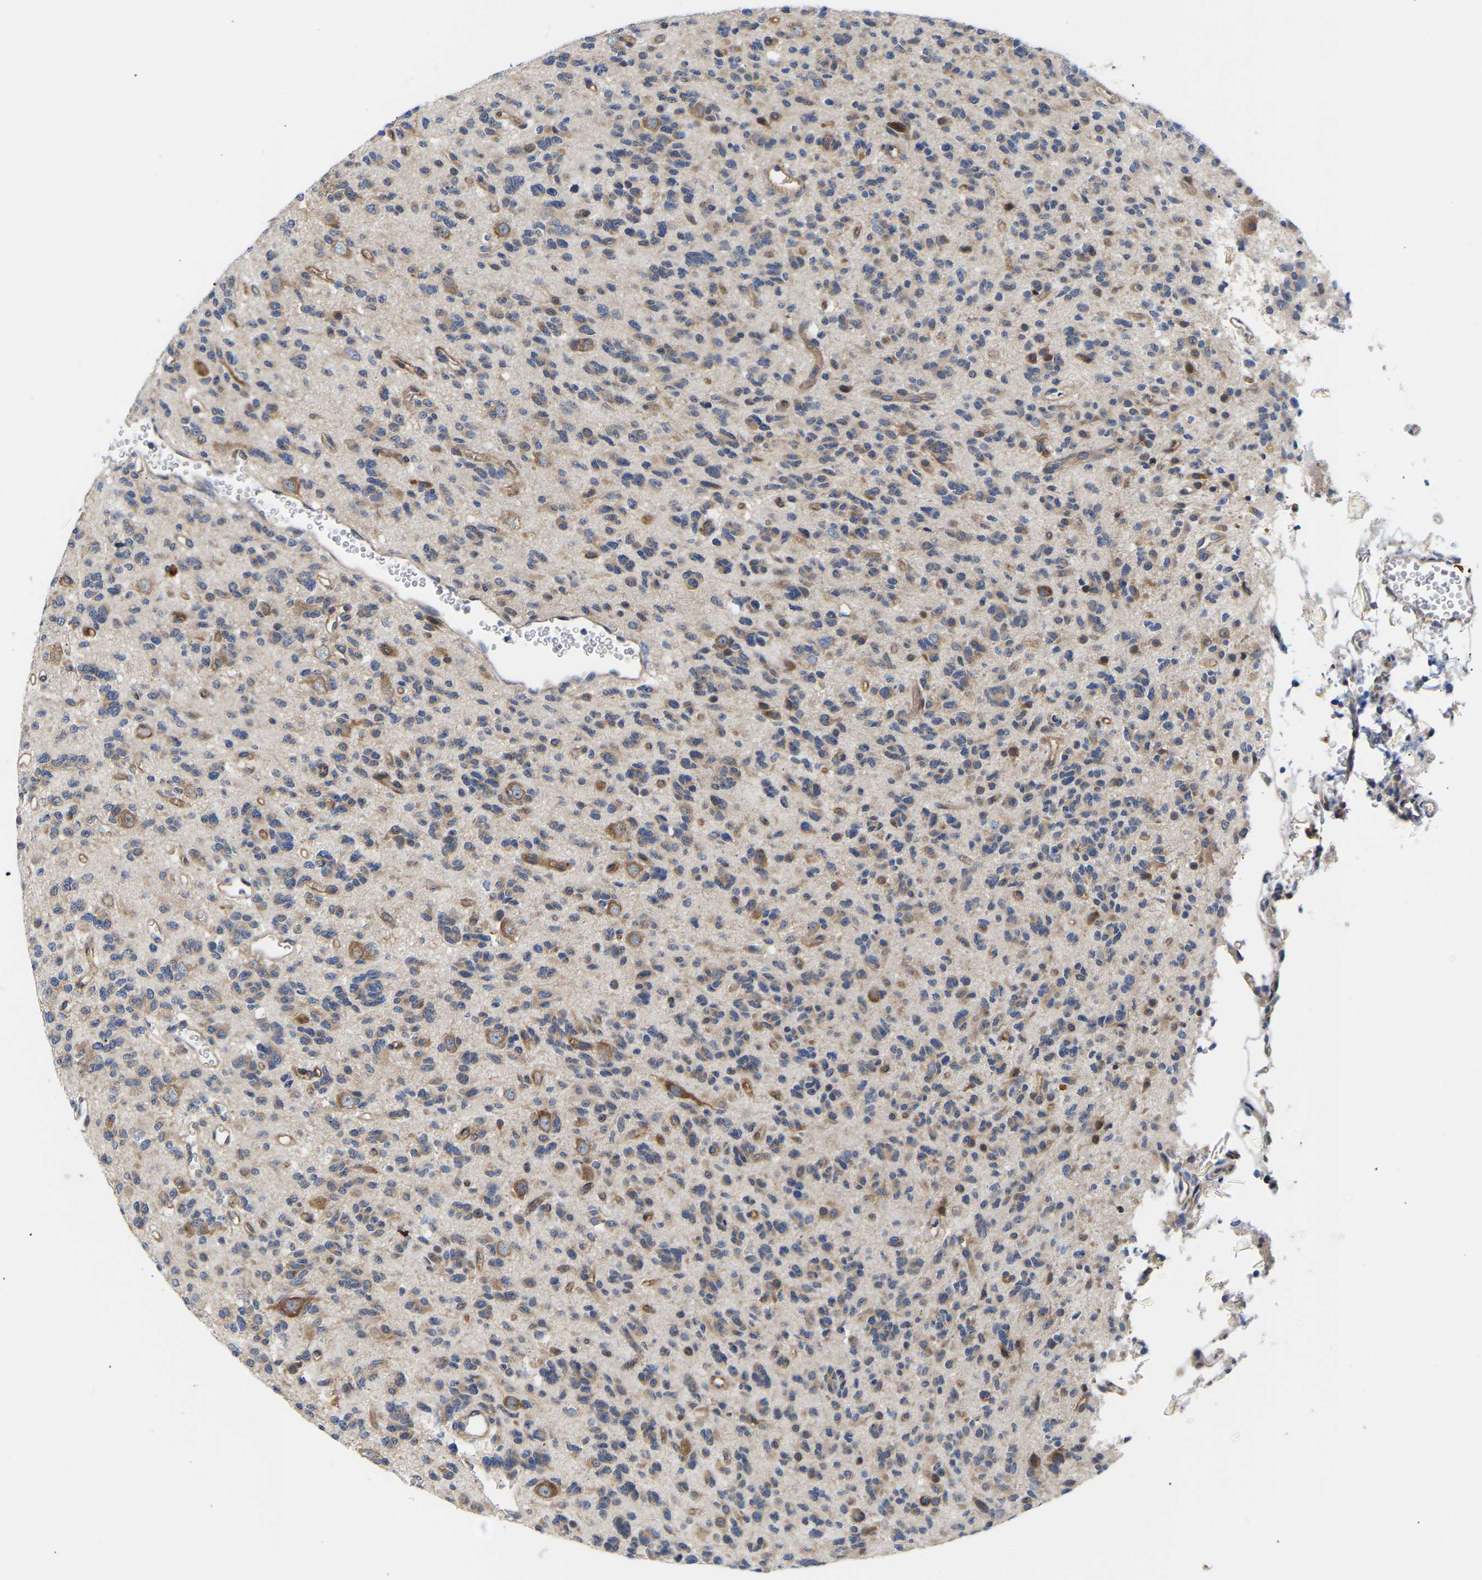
{"staining": {"intensity": "weak", "quantity": "25%-75%", "location": "cytoplasmic/membranous"}, "tissue": "glioma", "cell_type": "Tumor cells", "image_type": "cancer", "snomed": [{"axis": "morphology", "description": "Glioma, malignant, Low grade"}, {"axis": "topography", "description": "Brain"}], "caption": "Immunohistochemistry (IHC) image of human glioma stained for a protein (brown), which reveals low levels of weak cytoplasmic/membranous expression in about 25%-75% of tumor cells.", "gene": "AIMP2", "patient": {"sex": "male", "age": 38}}